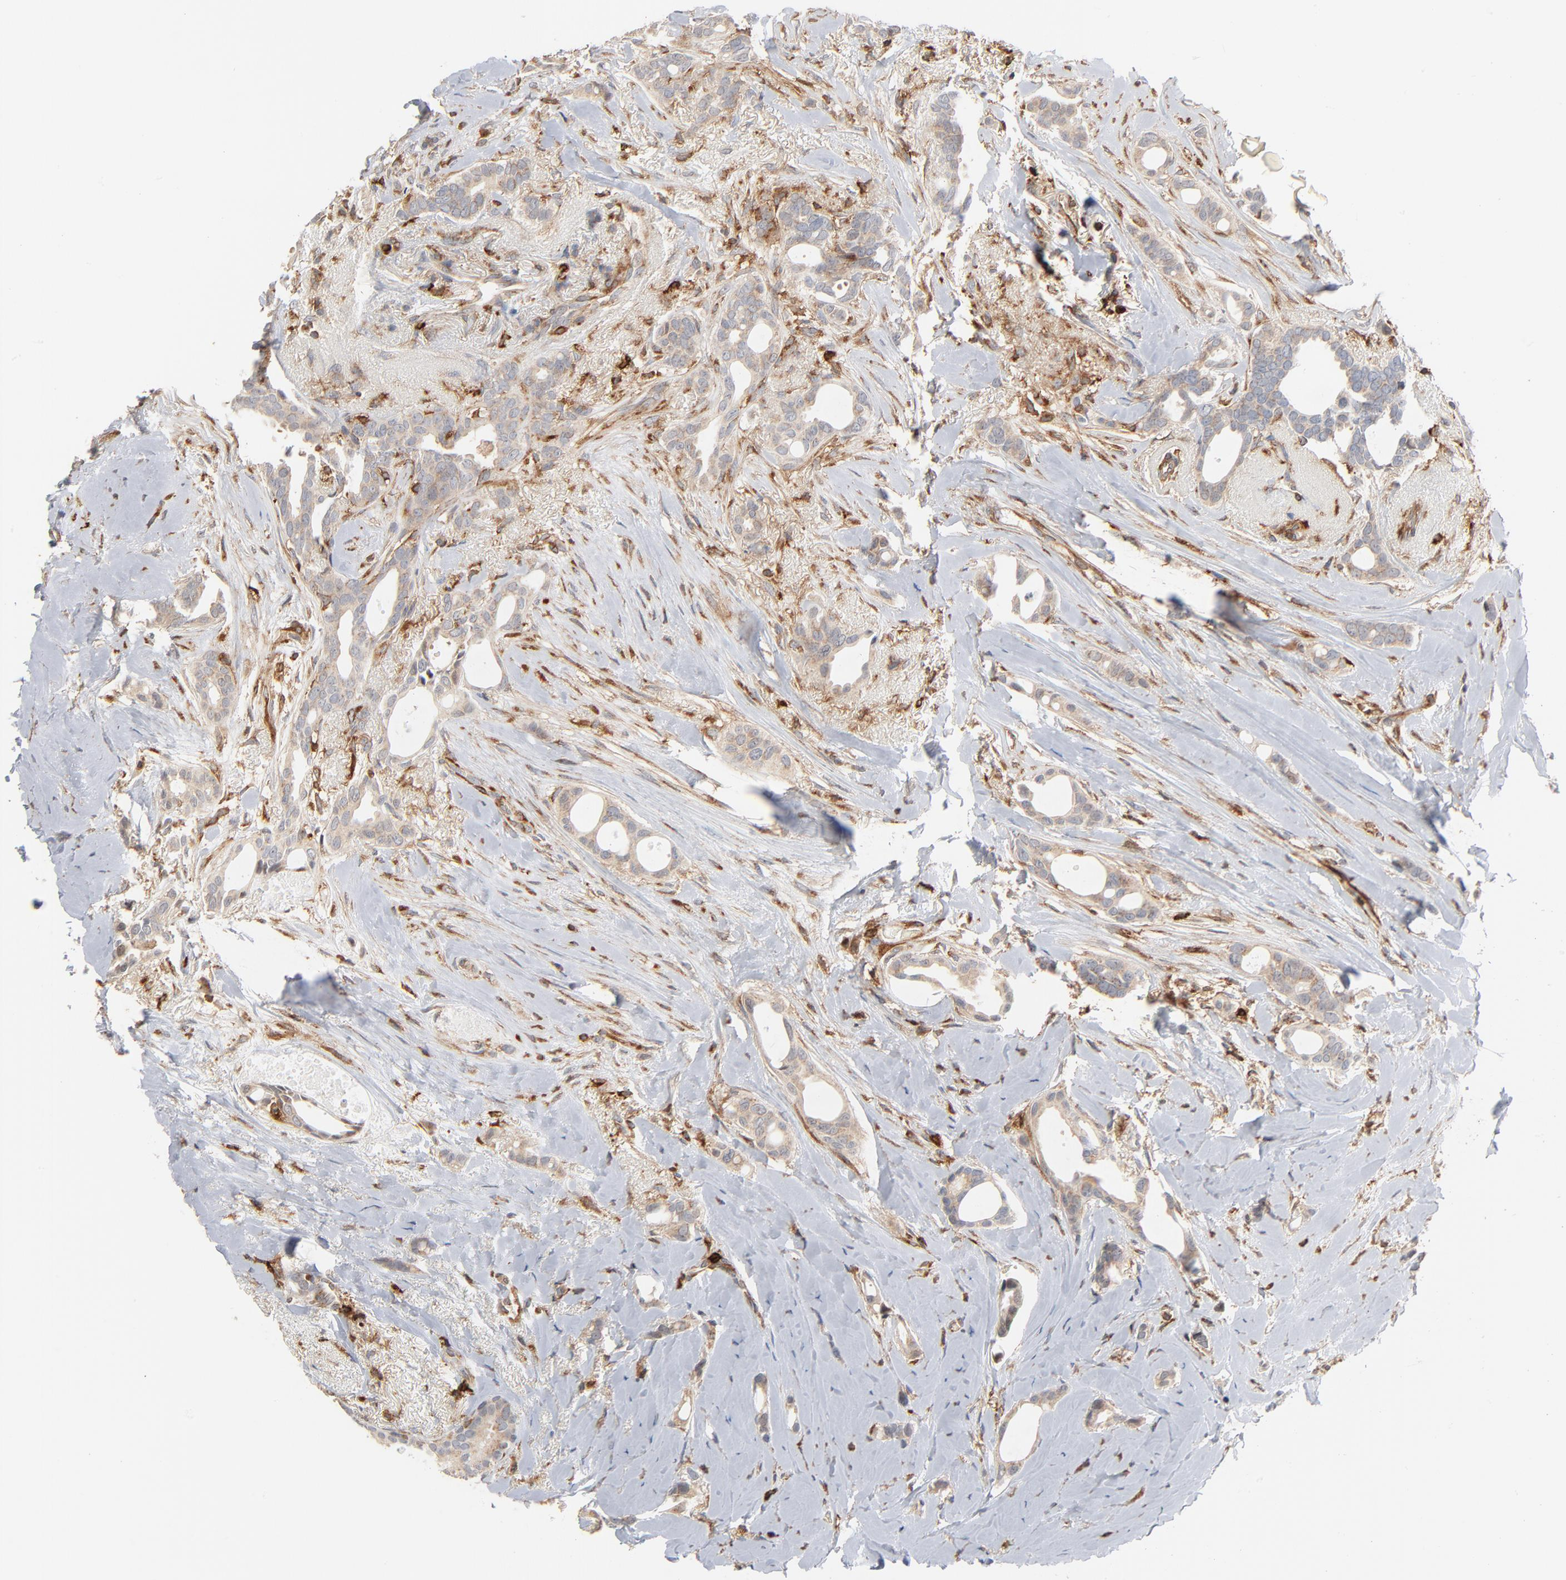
{"staining": {"intensity": "weak", "quantity": ">75%", "location": "cytoplasmic/membranous"}, "tissue": "breast cancer", "cell_type": "Tumor cells", "image_type": "cancer", "snomed": [{"axis": "morphology", "description": "Duct carcinoma"}, {"axis": "topography", "description": "Breast"}], "caption": "Breast cancer (invasive ductal carcinoma) stained with immunohistochemistry (IHC) reveals weak cytoplasmic/membranous expression in approximately >75% of tumor cells.", "gene": "SH3KBP1", "patient": {"sex": "female", "age": 54}}